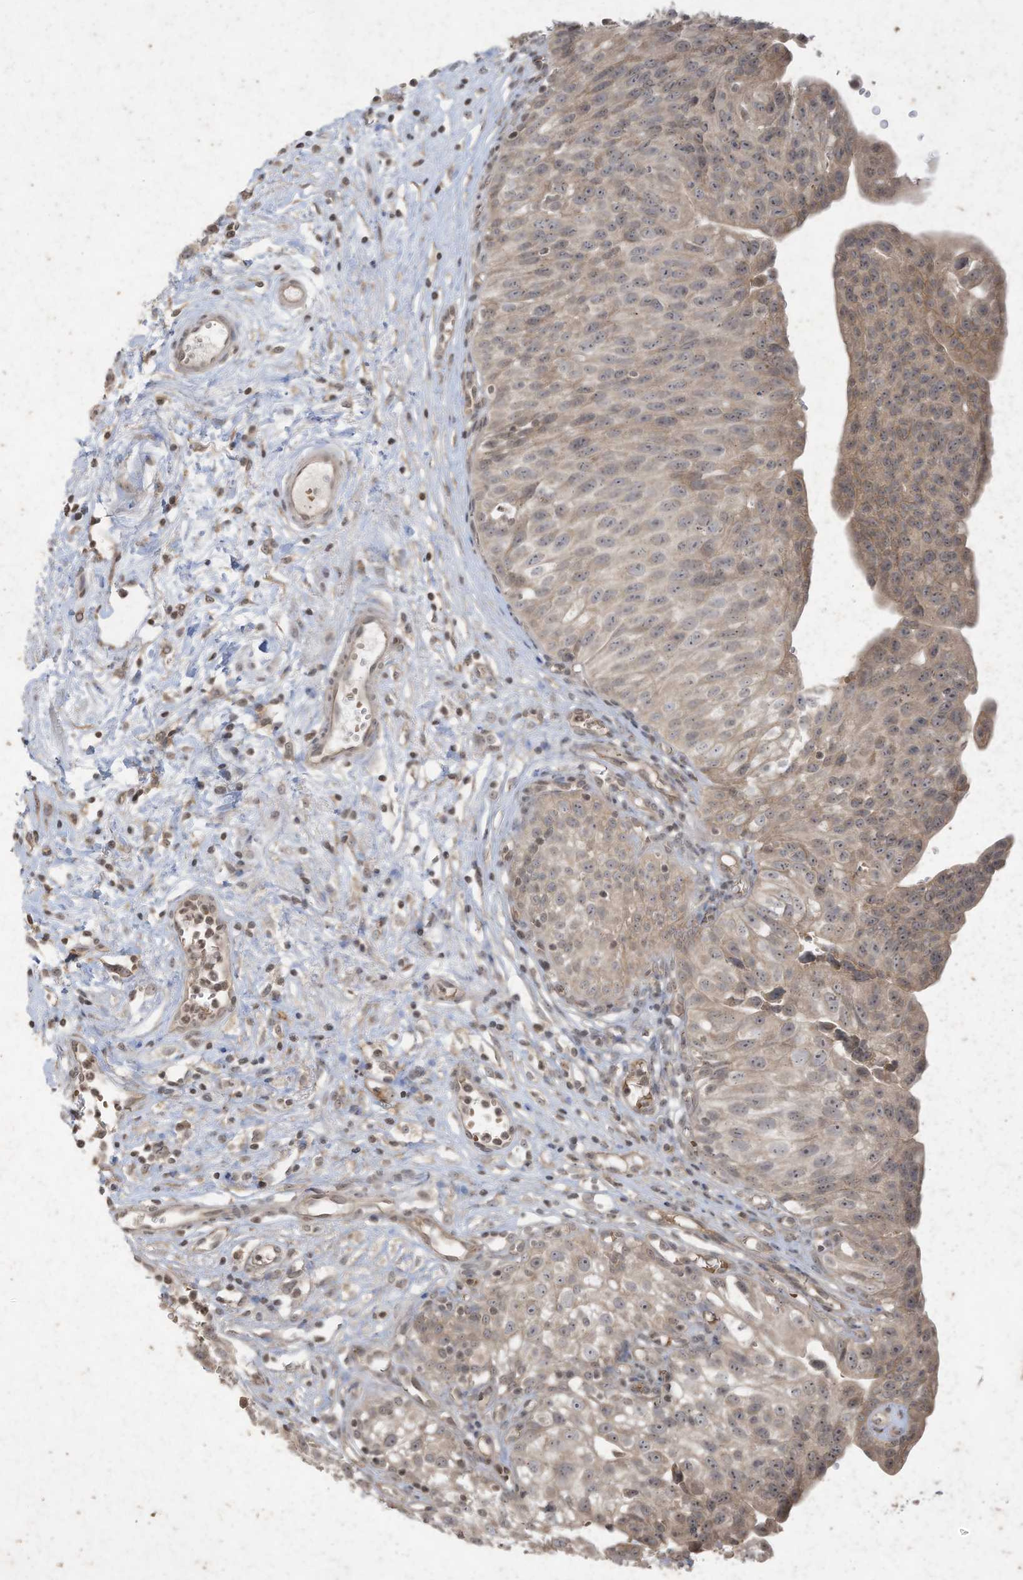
{"staining": {"intensity": "moderate", "quantity": ">75%", "location": "cytoplasmic/membranous"}, "tissue": "urinary bladder", "cell_type": "Urothelial cells", "image_type": "normal", "snomed": [{"axis": "morphology", "description": "Normal tissue, NOS"}, {"axis": "topography", "description": "Urinary bladder"}], "caption": "Immunohistochemistry of unremarkable human urinary bladder demonstrates medium levels of moderate cytoplasmic/membranous staining in approximately >75% of urothelial cells.", "gene": "MATN2", "patient": {"sex": "male", "age": 51}}